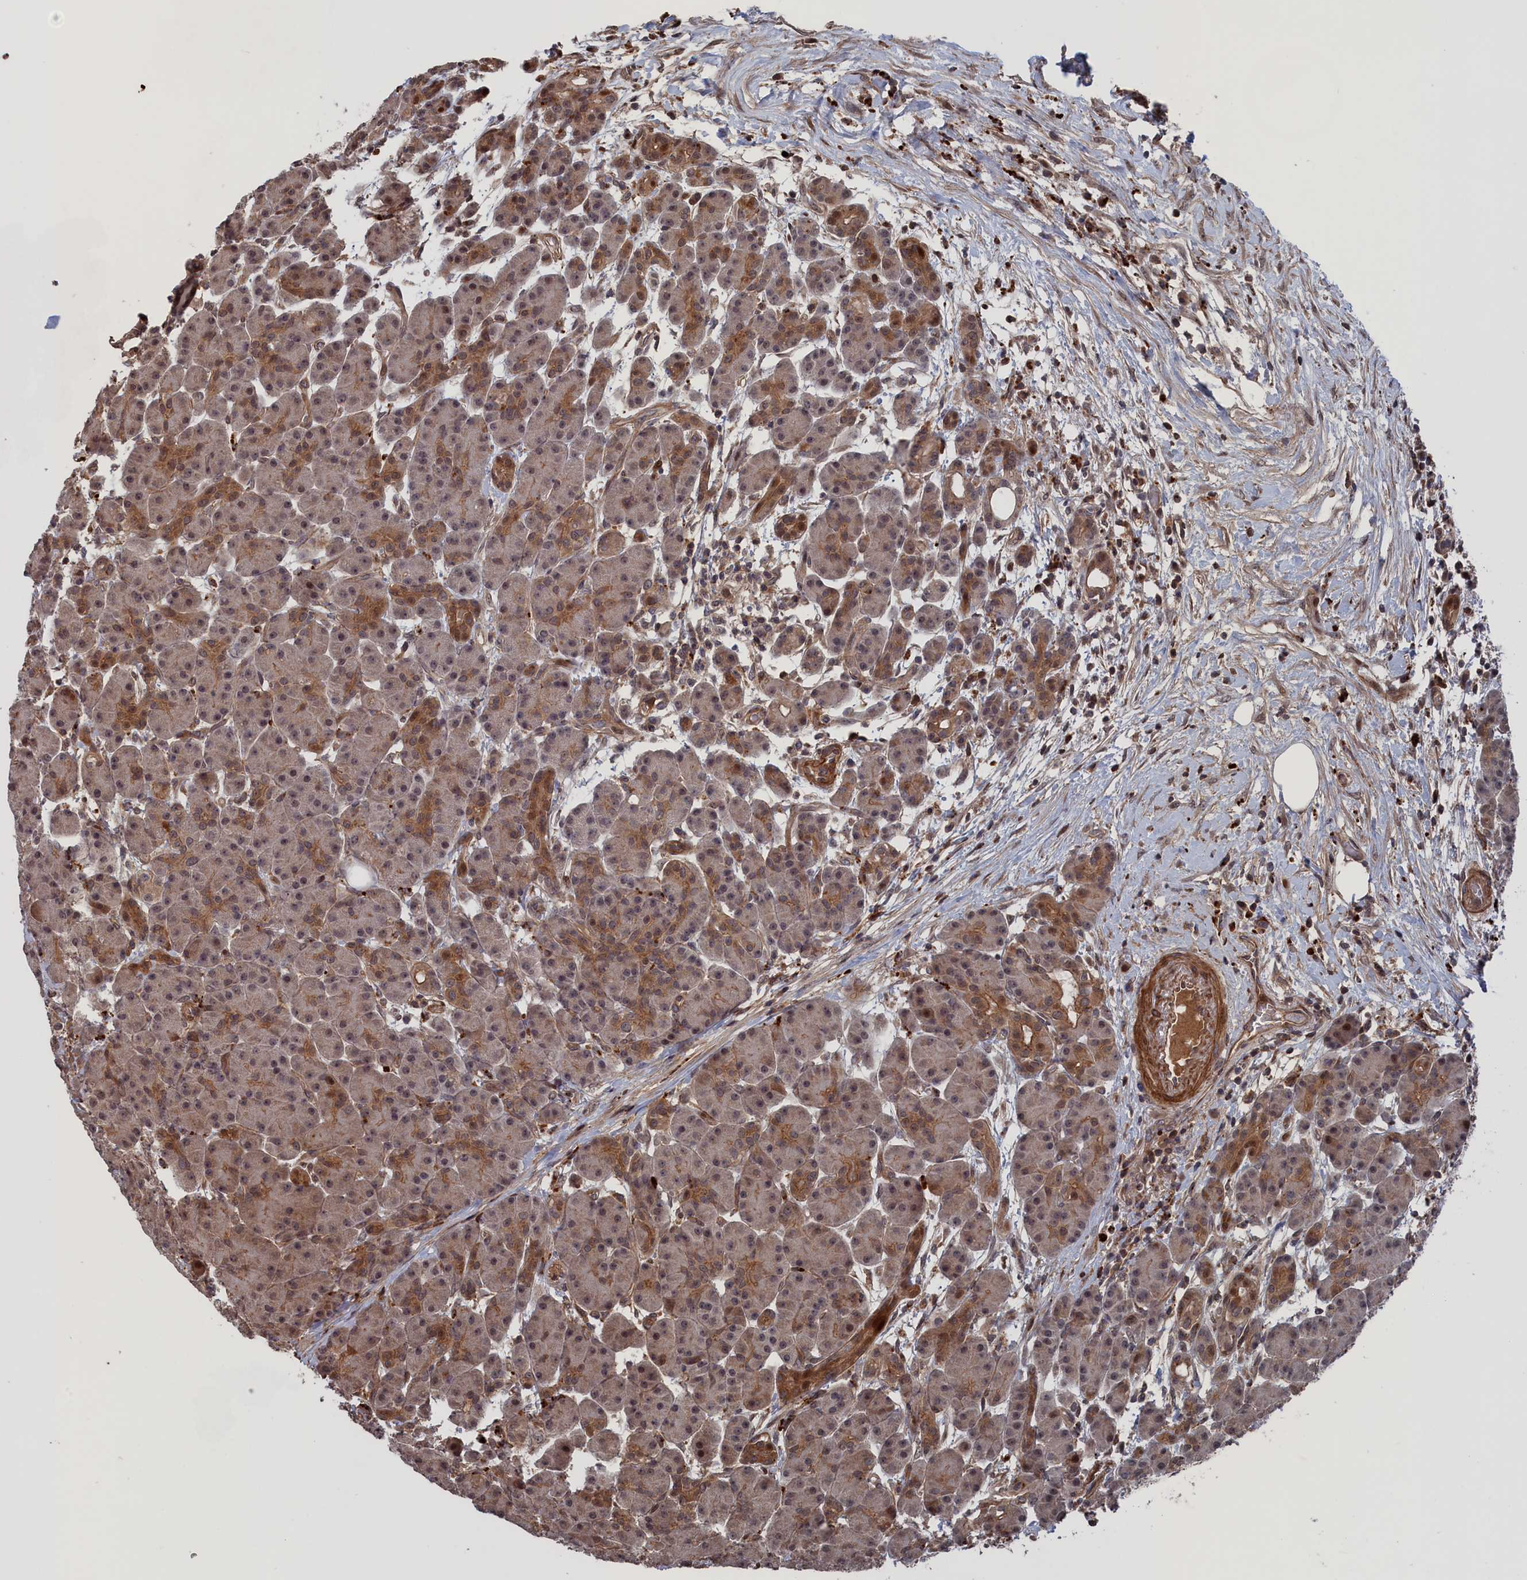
{"staining": {"intensity": "moderate", "quantity": "25%-75%", "location": "cytoplasmic/membranous,nuclear"}, "tissue": "pancreas", "cell_type": "Exocrine glandular cells", "image_type": "normal", "snomed": [{"axis": "morphology", "description": "Normal tissue, NOS"}, {"axis": "topography", "description": "Pancreas"}], "caption": "DAB immunohistochemical staining of unremarkable pancreas exhibits moderate cytoplasmic/membranous,nuclear protein staining in approximately 25%-75% of exocrine glandular cells.", "gene": "PLA2G15", "patient": {"sex": "male", "age": 63}}